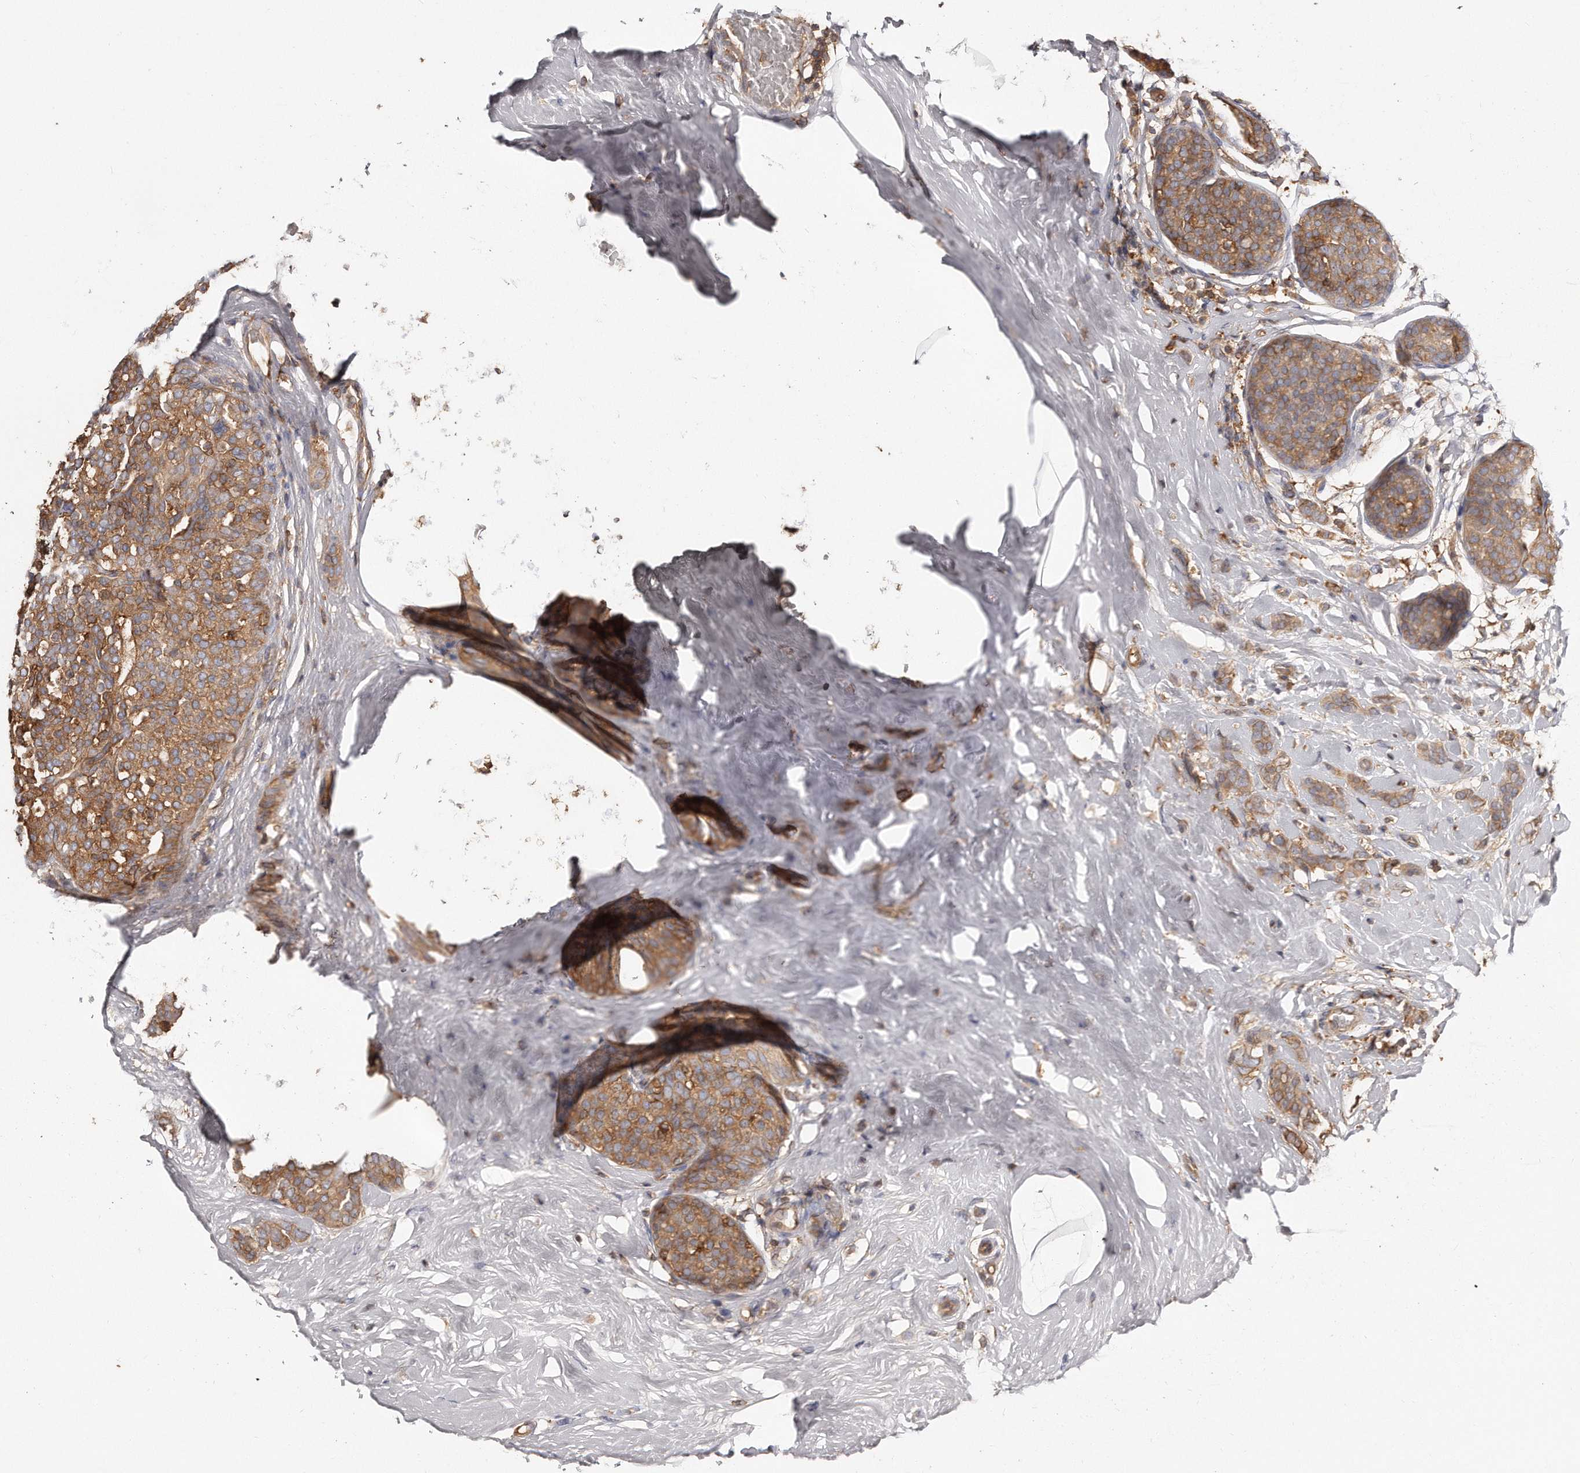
{"staining": {"intensity": "moderate", "quantity": ">75%", "location": "cytoplasmic/membranous"}, "tissue": "breast cancer", "cell_type": "Tumor cells", "image_type": "cancer", "snomed": [{"axis": "morphology", "description": "Lobular carcinoma, in situ"}, {"axis": "morphology", "description": "Lobular carcinoma"}, {"axis": "topography", "description": "Breast"}], "caption": "Breast cancer (lobular carcinoma in situ) tissue displays moderate cytoplasmic/membranous expression in approximately >75% of tumor cells, visualized by immunohistochemistry.", "gene": "CAP1", "patient": {"sex": "female", "age": 41}}